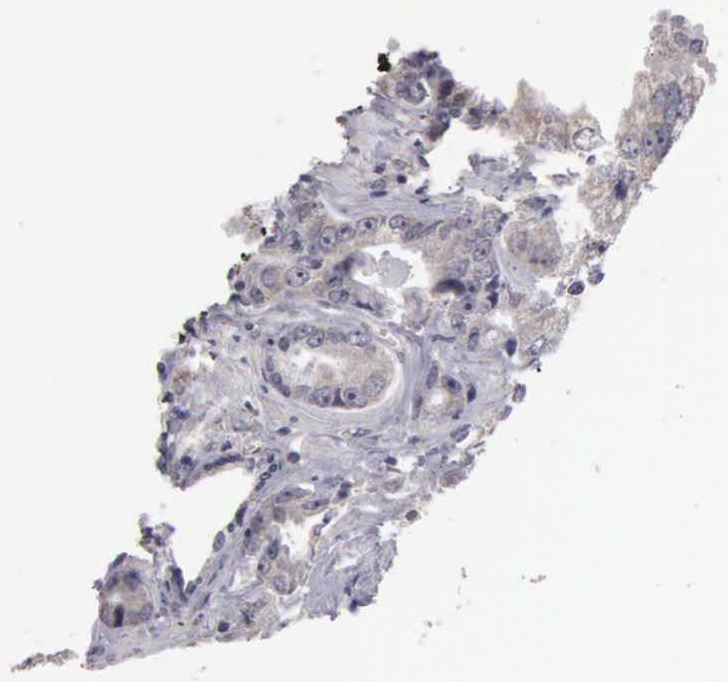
{"staining": {"intensity": "negative", "quantity": "none", "location": "none"}, "tissue": "prostate cancer", "cell_type": "Tumor cells", "image_type": "cancer", "snomed": [{"axis": "morphology", "description": "Adenocarcinoma, Low grade"}, {"axis": "topography", "description": "Prostate"}], "caption": "Prostate low-grade adenocarcinoma was stained to show a protein in brown. There is no significant positivity in tumor cells.", "gene": "BRD1", "patient": {"sex": "male", "age": 65}}